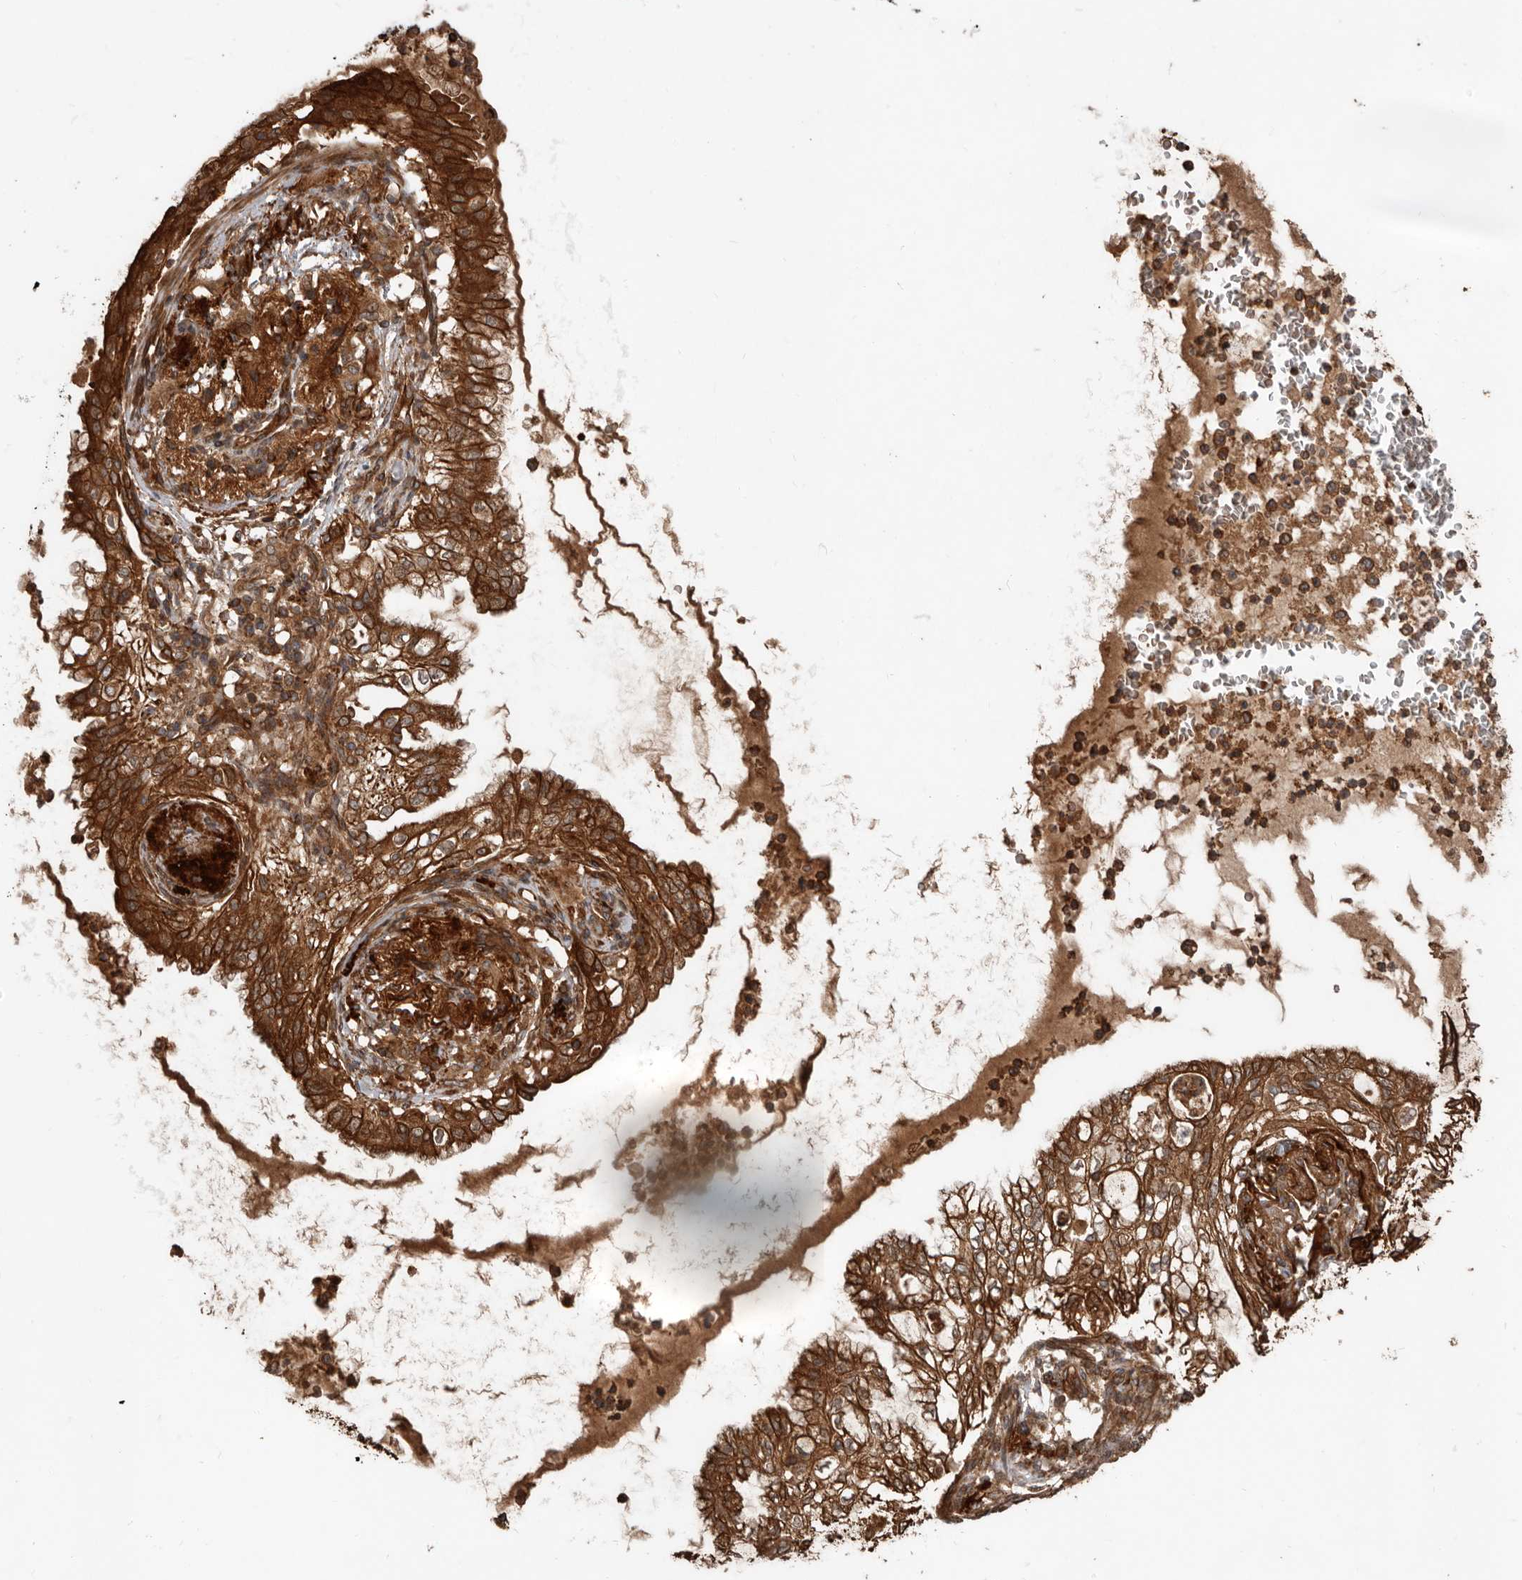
{"staining": {"intensity": "strong", "quantity": ">75%", "location": "cytoplasmic/membranous"}, "tissue": "lung cancer", "cell_type": "Tumor cells", "image_type": "cancer", "snomed": [{"axis": "morphology", "description": "Adenocarcinoma, NOS"}, {"axis": "topography", "description": "Lung"}], "caption": "Protein expression analysis of adenocarcinoma (lung) displays strong cytoplasmic/membranous staining in approximately >75% of tumor cells.", "gene": "STK36", "patient": {"sex": "female", "age": 70}}